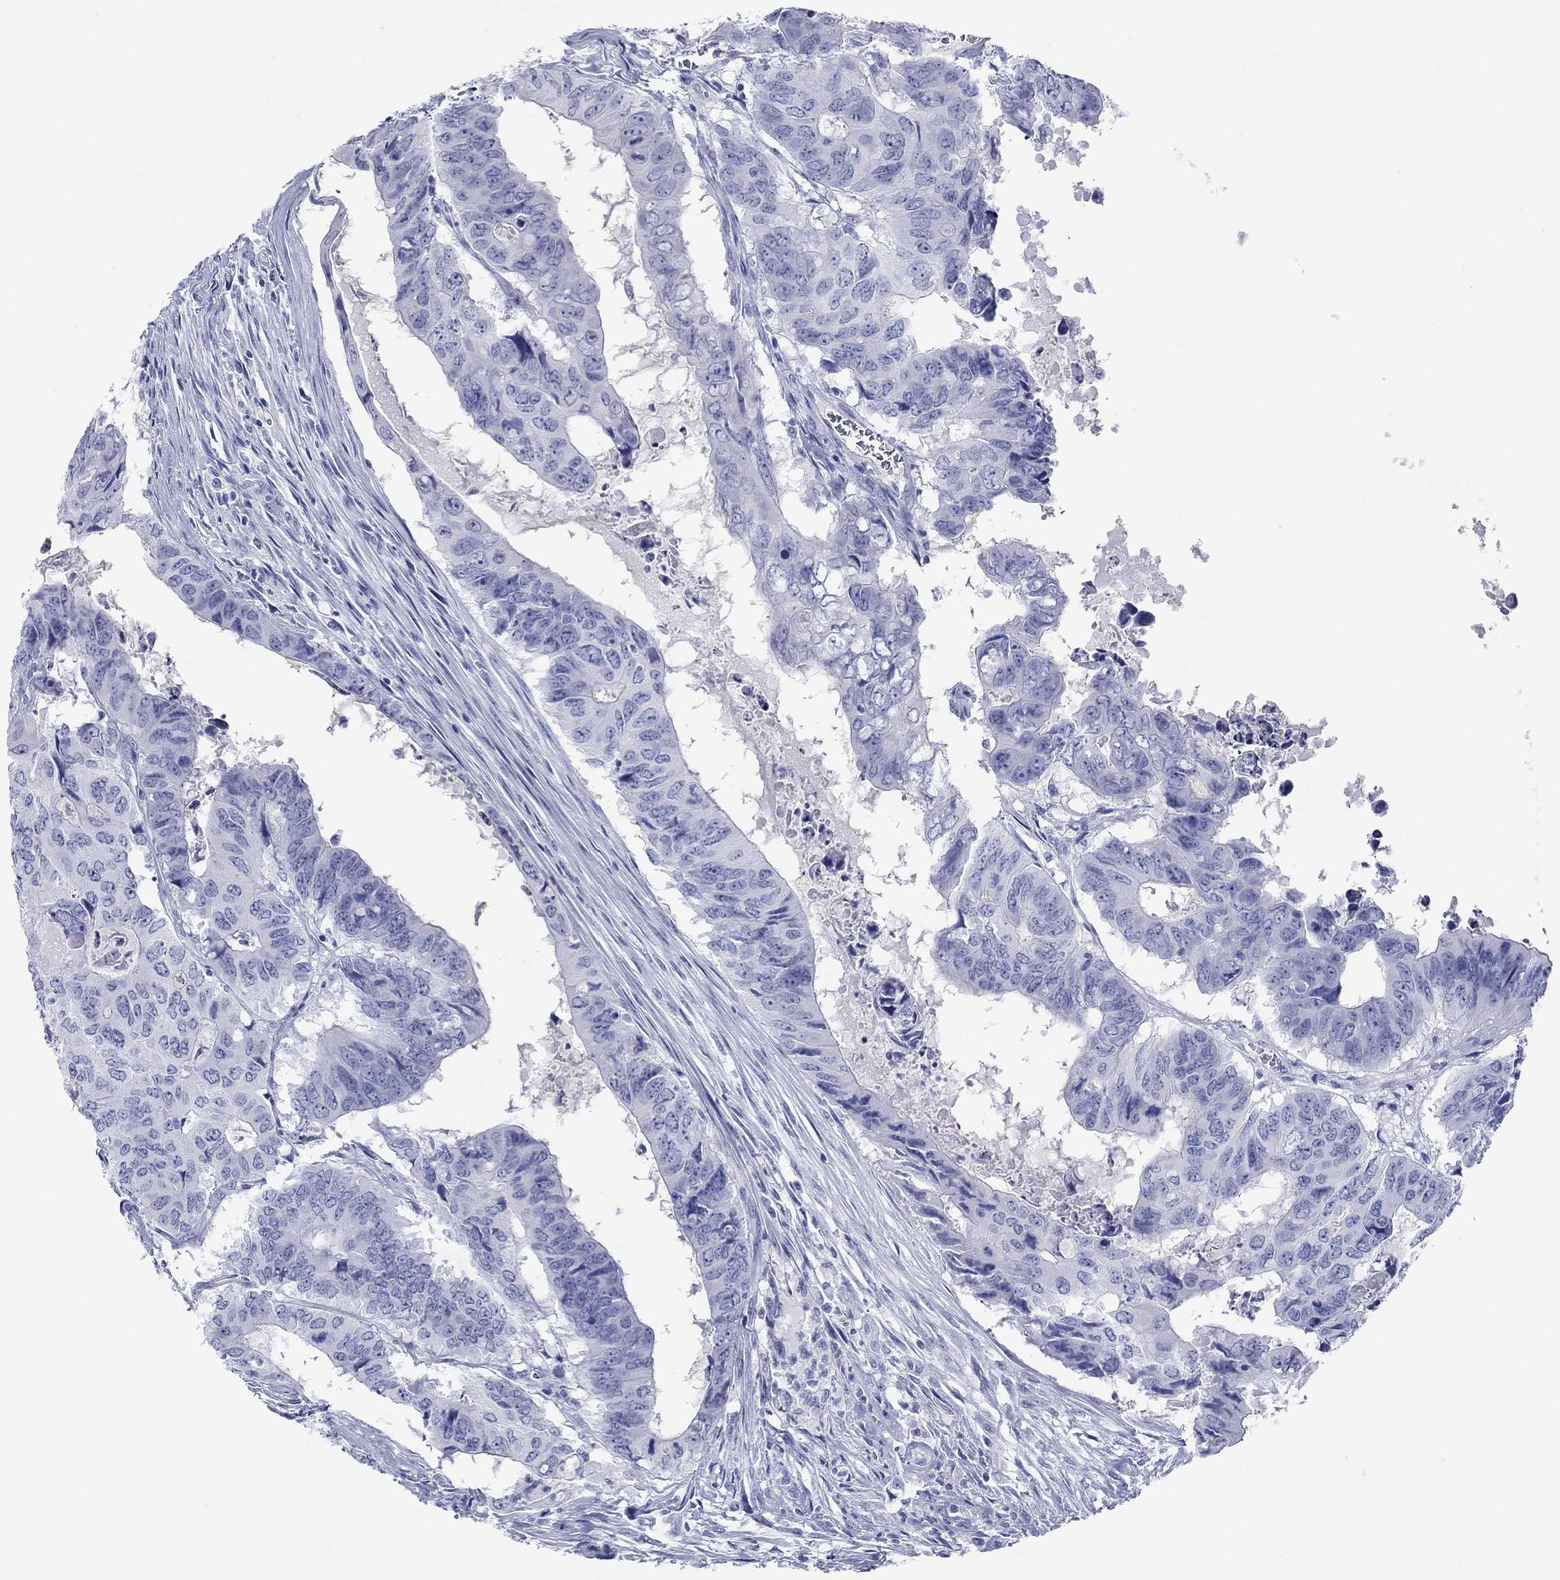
{"staining": {"intensity": "negative", "quantity": "none", "location": "none"}, "tissue": "colorectal cancer", "cell_type": "Tumor cells", "image_type": "cancer", "snomed": [{"axis": "morphology", "description": "Adenocarcinoma, NOS"}, {"axis": "topography", "description": "Colon"}], "caption": "Tumor cells show no significant protein expression in colorectal cancer.", "gene": "ATP4A", "patient": {"sex": "male", "age": 79}}